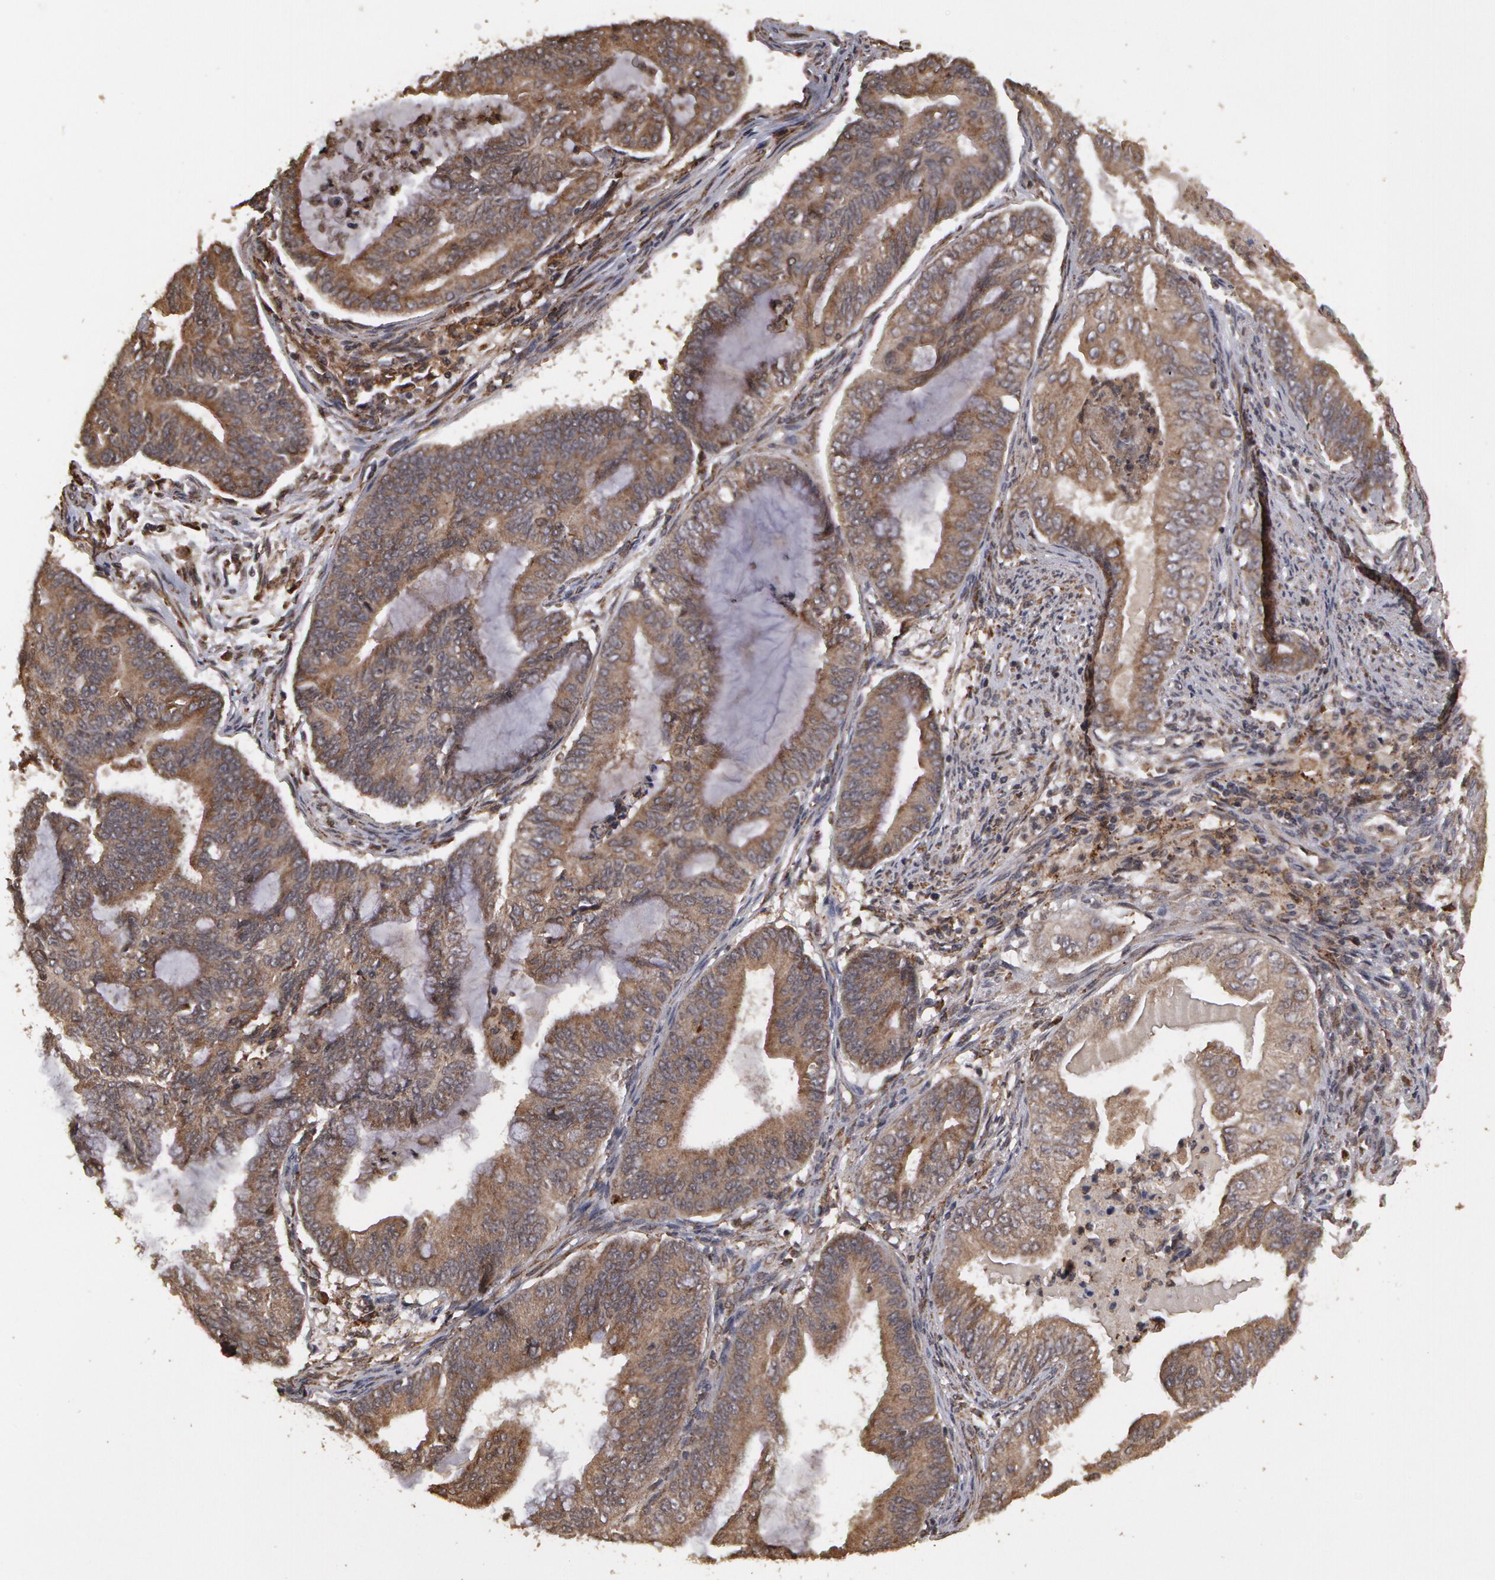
{"staining": {"intensity": "weak", "quantity": ">75%", "location": "cytoplasmic/membranous"}, "tissue": "endometrial cancer", "cell_type": "Tumor cells", "image_type": "cancer", "snomed": [{"axis": "morphology", "description": "Adenocarcinoma, NOS"}, {"axis": "topography", "description": "Endometrium"}], "caption": "Adenocarcinoma (endometrial) tissue demonstrates weak cytoplasmic/membranous positivity in about >75% of tumor cells The staining was performed using DAB (3,3'-diaminobenzidine), with brown indicating positive protein expression. Nuclei are stained blue with hematoxylin.", "gene": "CALR", "patient": {"sex": "female", "age": 63}}